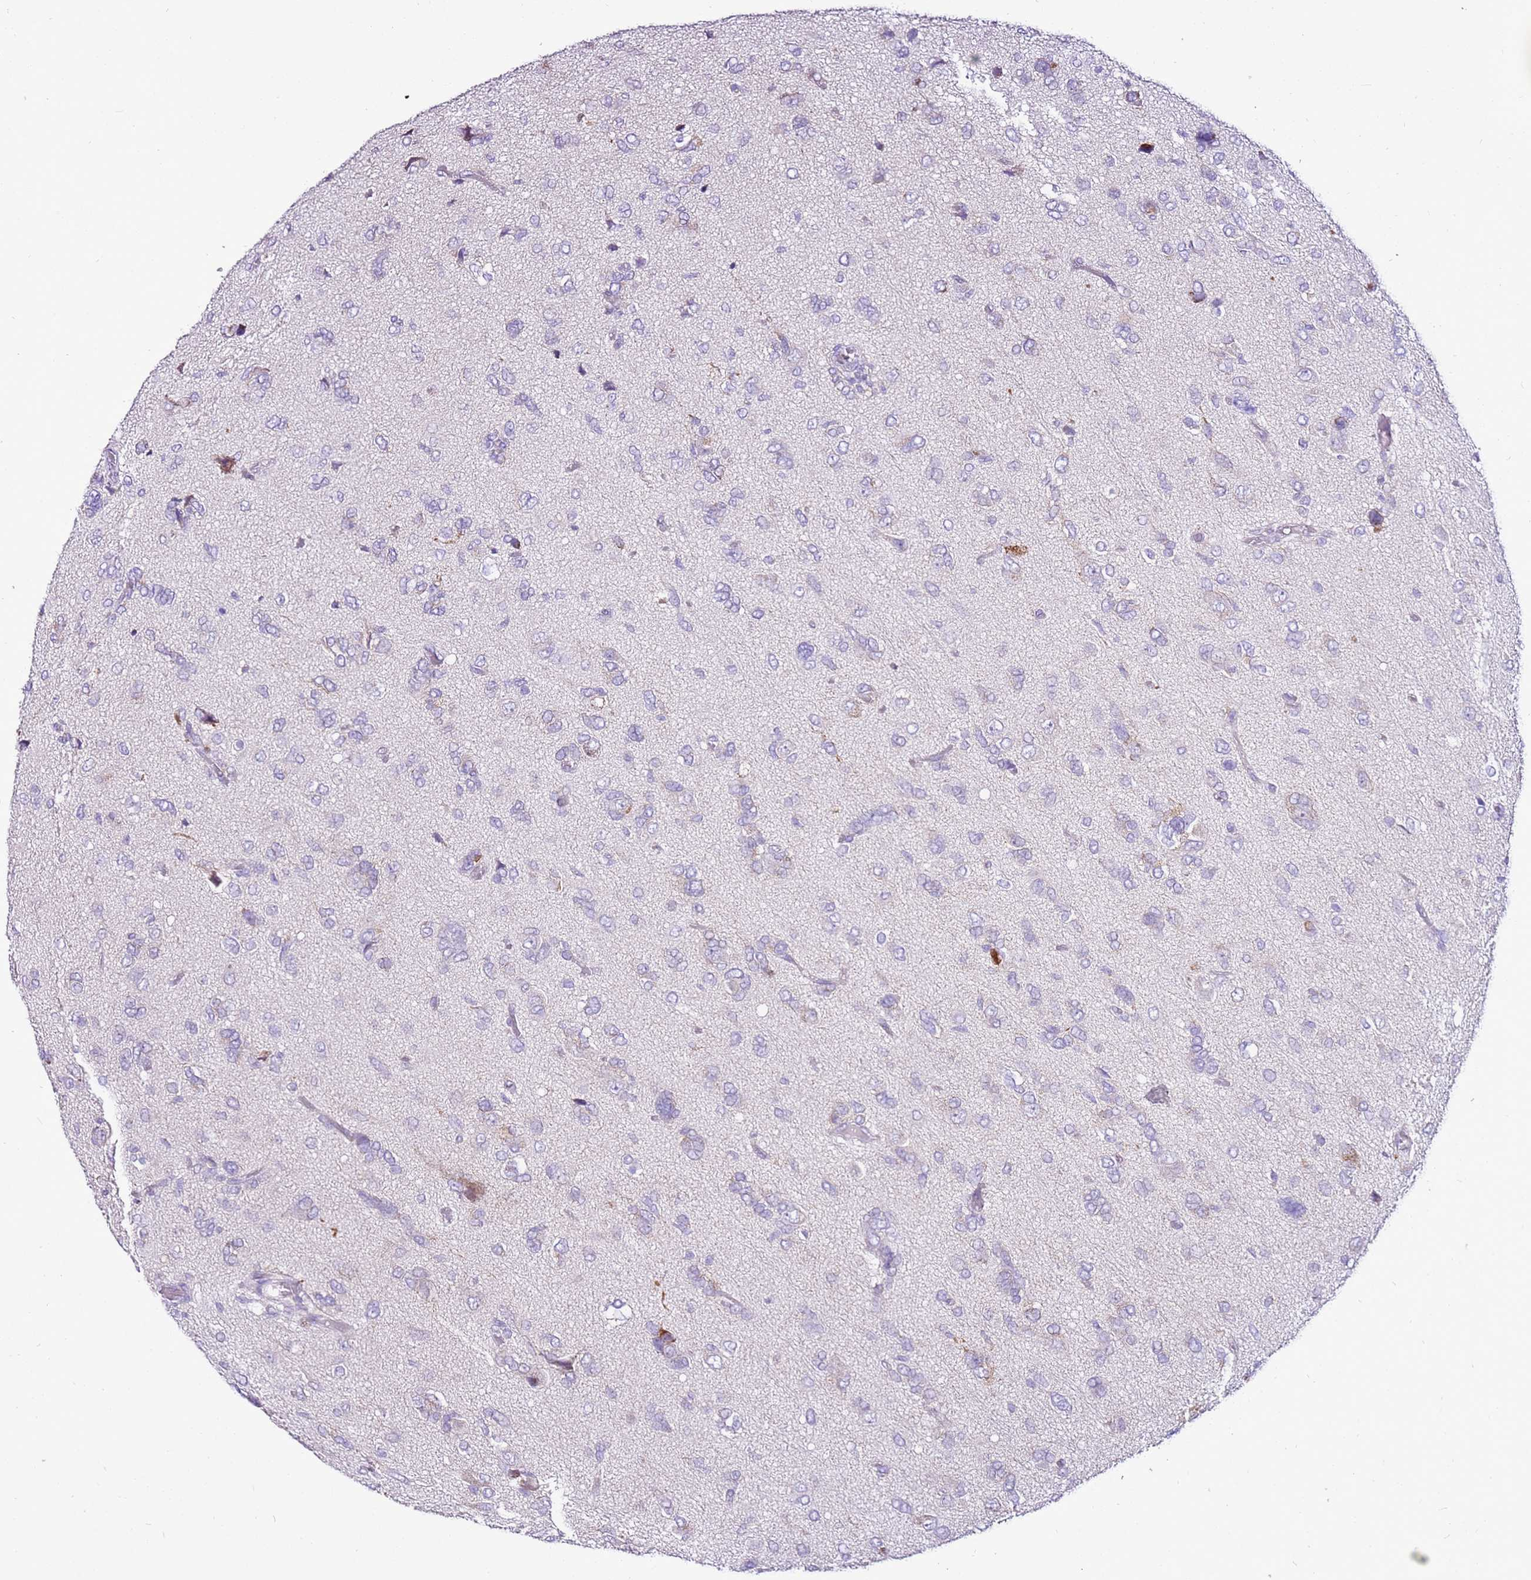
{"staining": {"intensity": "negative", "quantity": "none", "location": "none"}, "tissue": "glioma", "cell_type": "Tumor cells", "image_type": "cancer", "snomed": [{"axis": "morphology", "description": "Glioma, malignant, High grade"}, {"axis": "topography", "description": "Brain"}], "caption": "Immunohistochemistry micrograph of malignant high-grade glioma stained for a protein (brown), which displays no expression in tumor cells. (DAB IHC with hematoxylin counter stain).", "gene": "MRPL36", "patient": {"sex": "female", "age": 59}}